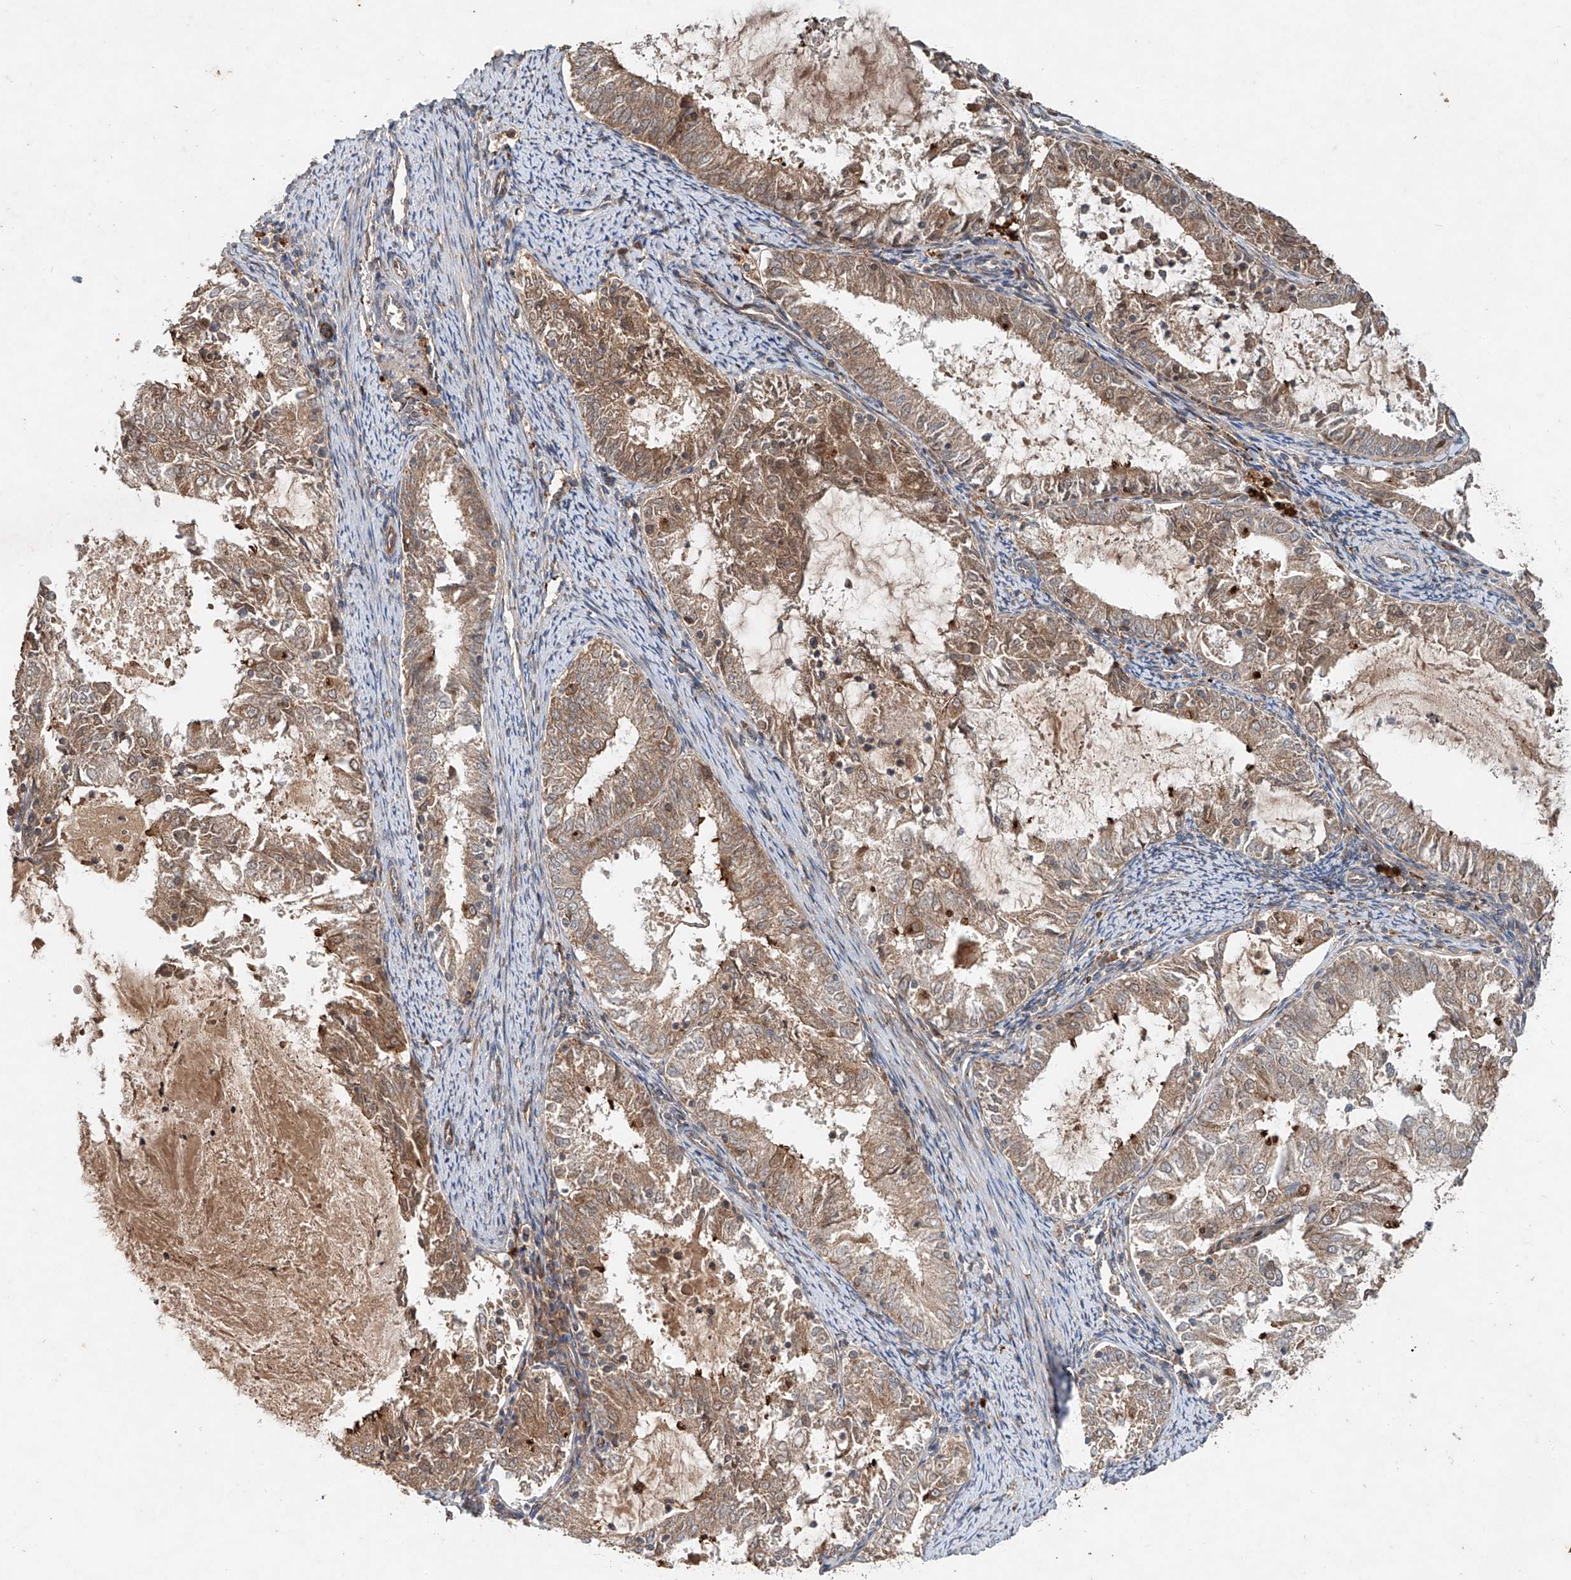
{"staining": {"intensity": "moderate", "quantity": ">75%", "location": "cytoplasmic/membranous"}, "tissue": "endometrial cancer", "cell_type": "Tumor cells", "image_type": "cancer", "snomed": [{"axis": "morphology", "description": "Adenocarcinoma, NOS"}, {"axis": "topography", "description": "Endometrium"}], "caption": "Immunohistochemical staining of endometrial cancer (adenocarcinoma) exhibits moderate cytoplasmic/membranous protein positivity in approximately >75% of tumor cells. Immunohistochemistry stains the protein of interest in brown and the nuclei are stained blue.", "gene": "IER5", "patient": {"sex": "female", "age": 57}}